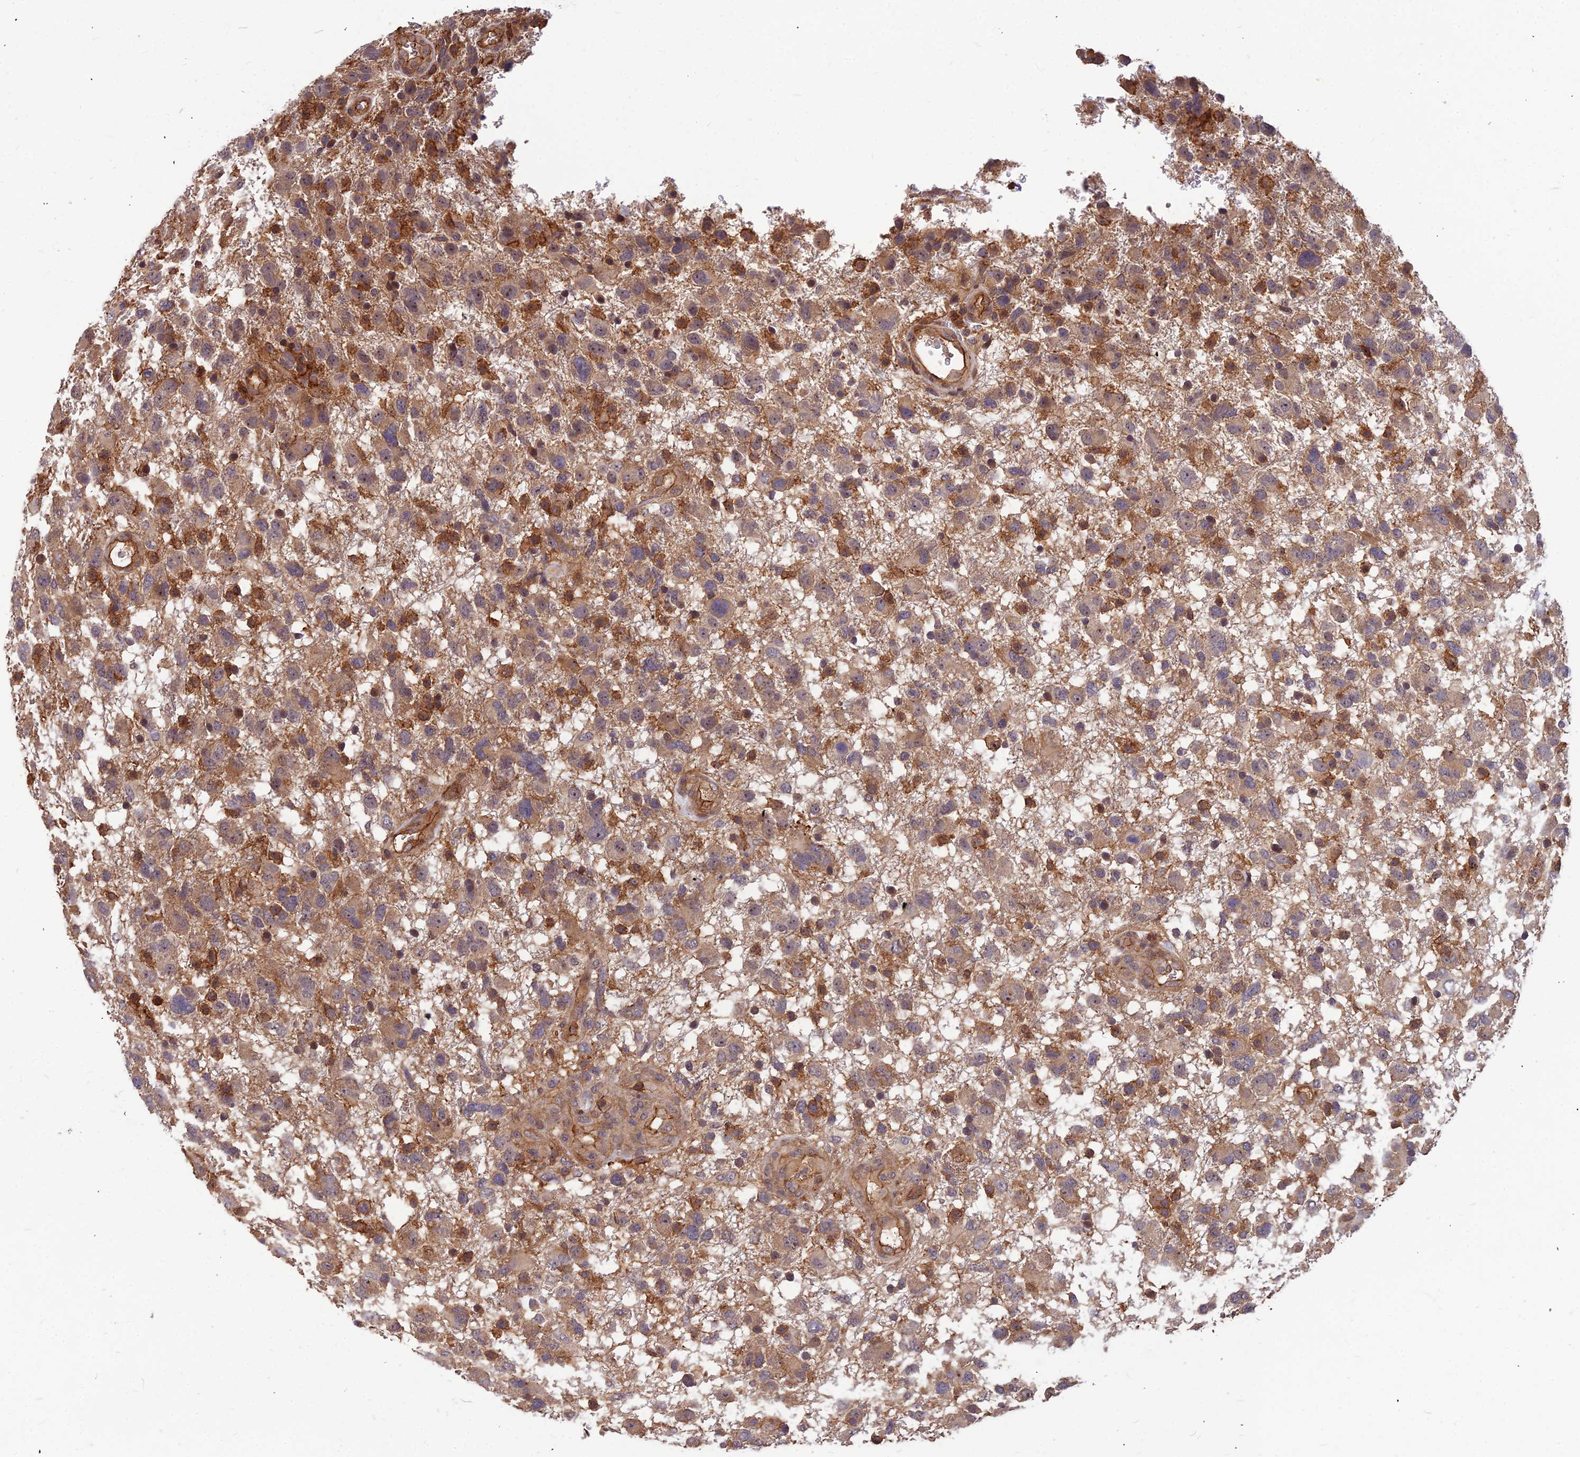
{"staining": {"intensity": "moderate", "quantity": ">75%", "location": "cytoplasmic/membranous"}, "tissue": "glioma", "cell_type": "Tumor cells", "image_type": "cancer", "snomed": [{"axis": "morphology", "description": "Glioma, malignant, High grade"}, {"axis": "topography", "description": "Brain"}], "caption": "This image reveals IHC staining of malignant high-grade glioma, with medium moderate cytoplasmic/membranous expression in approximately >75% of tumor cells.", "gene": "ZNF467", "patient": {"sex": "male", "age": 61}}